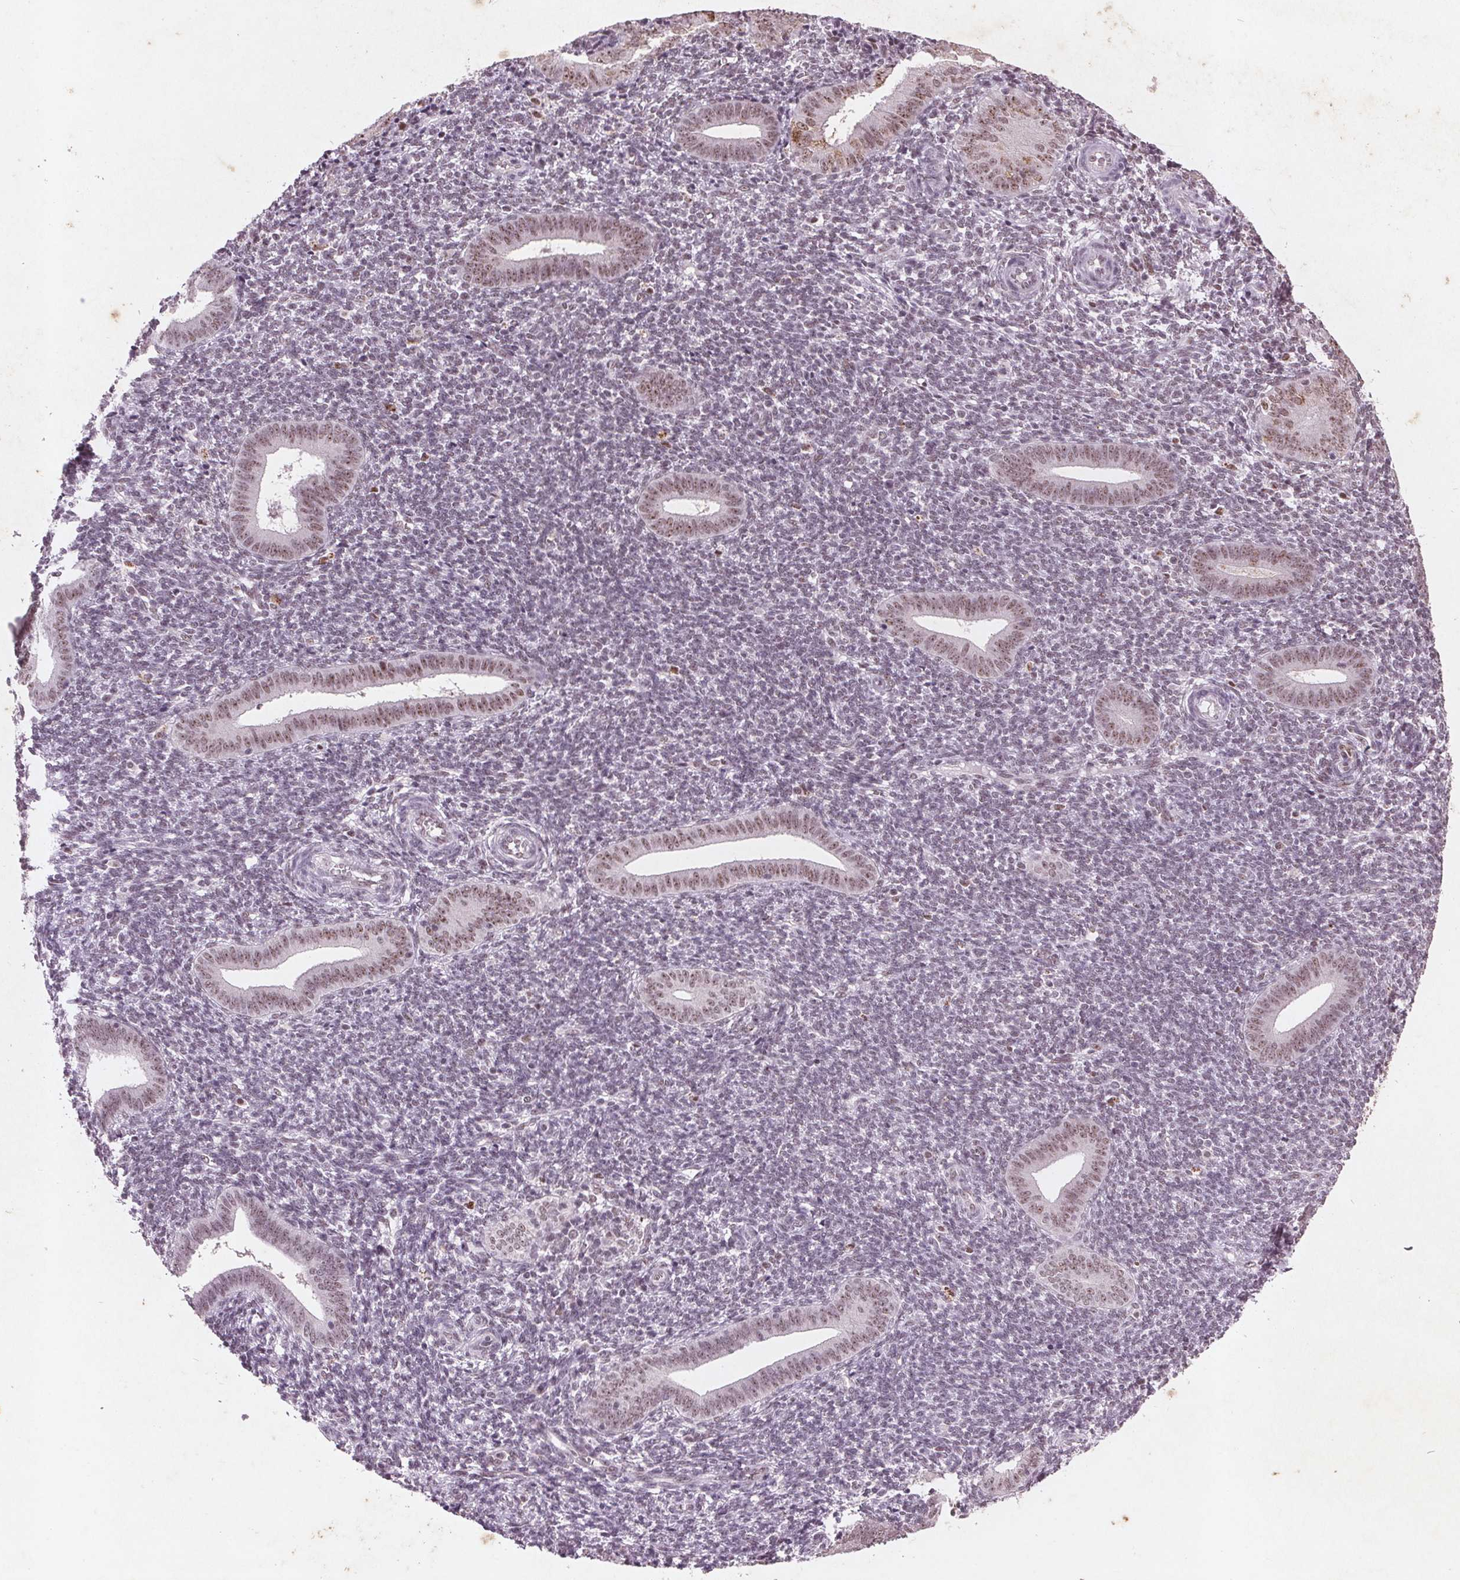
{"staining": {"intensity": "weak", "quantity": "25%-75%", "location": "nuclear"}, "tissue": "endometrium", "cell_type": "Cells in endometrial stroma", "image_type": "normal", "snomed": [{"axis": "morphology", "description": "Normal tissue, NOS"}, {"axis": "topography", "description": "Endometrium"}], "caption": "DAB immunohistochemical staining of unremarkable human endometrium exhibits weak nuclear protein positivity in about 25%-75% of cells in endometrial stroma. The protein is stained brown, and the nuclei are stained in blue (DAB IHC with brightfield microscopy, high magnification).", "gene": "RPS6KA2", "patient": {"sex": "female", "age": 25}}